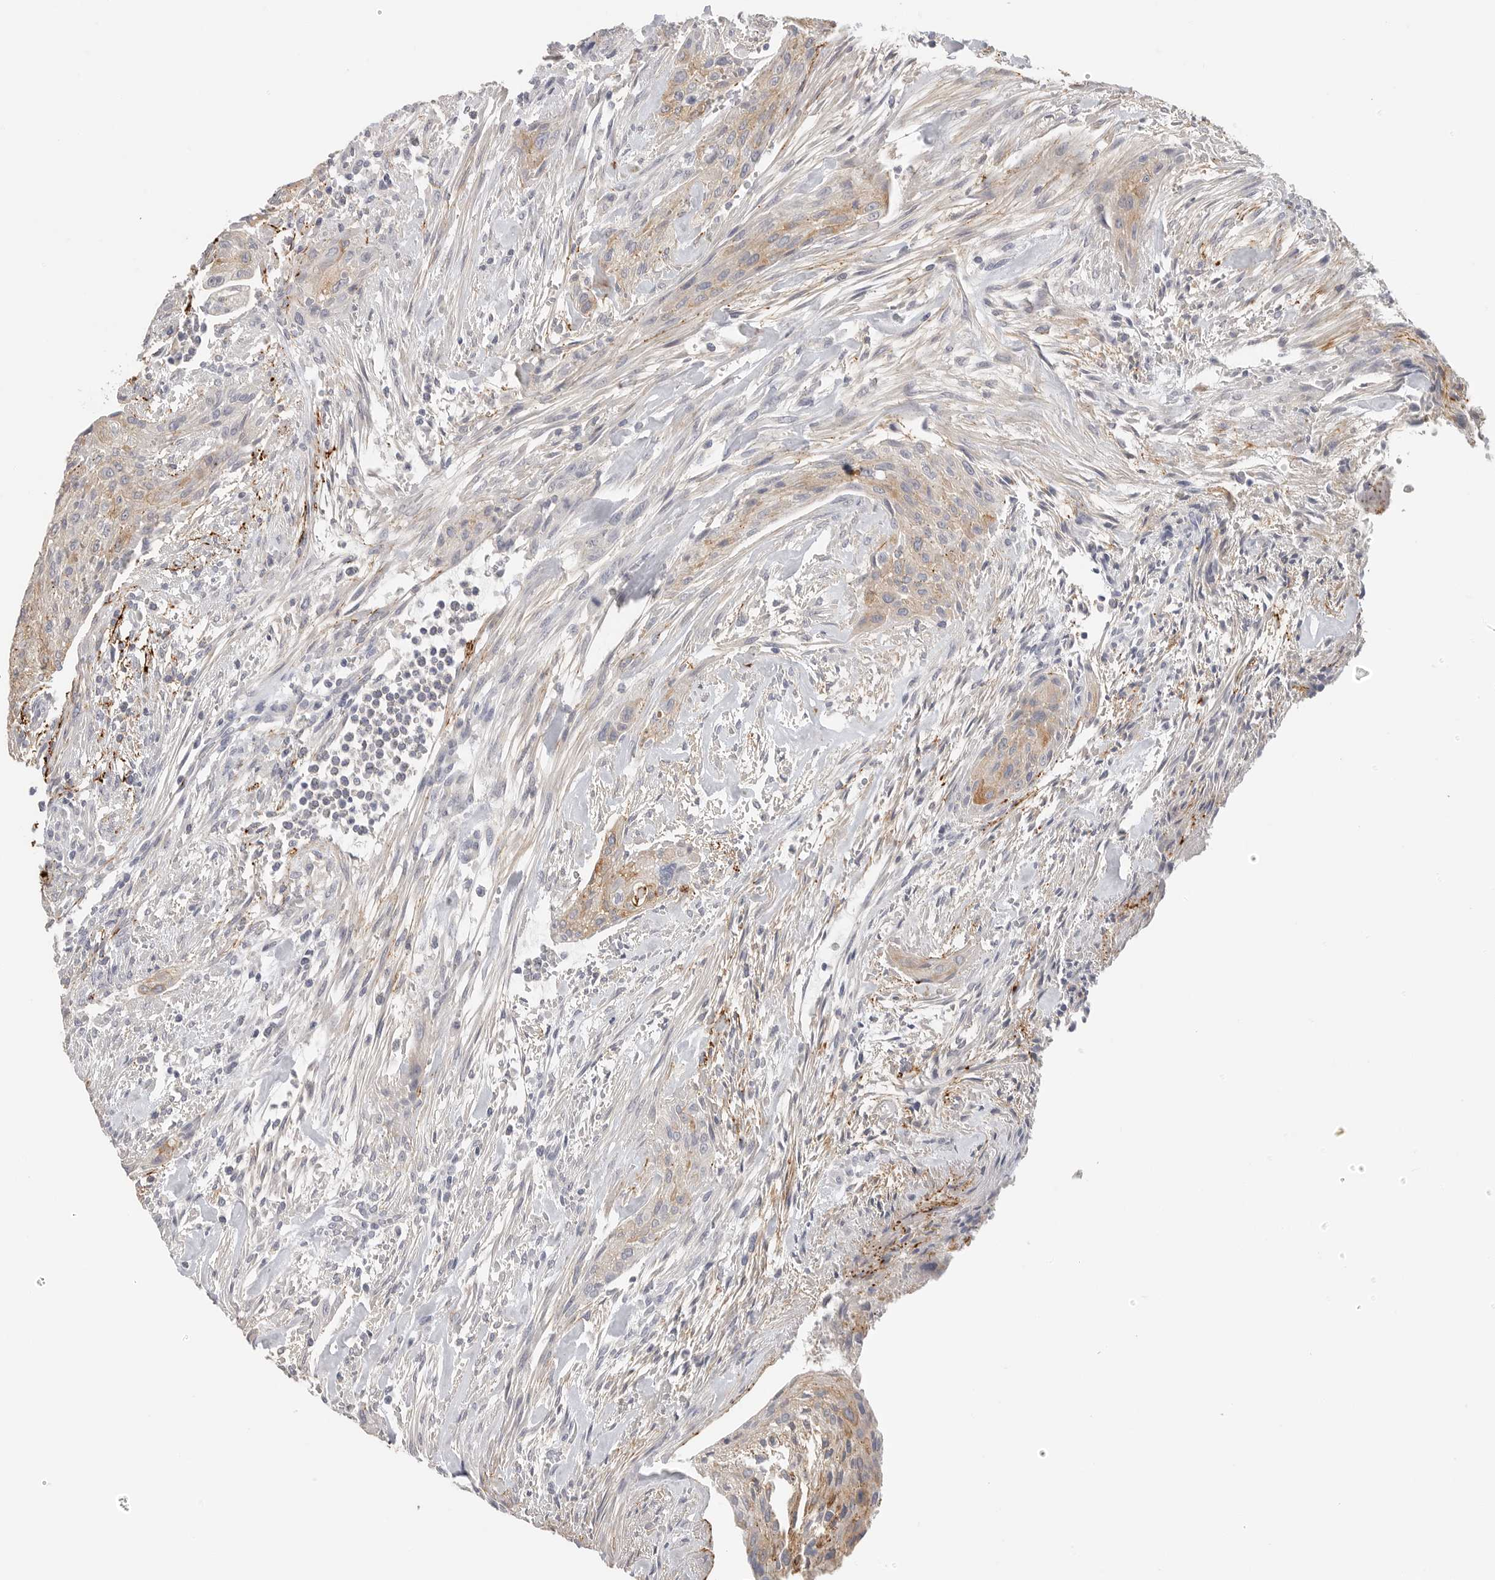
{"staining": {"intensity": "moderate", "quantity": "25%-75%", "location": "cytoplasmic/membranous"}, "tissue": "urothelial cancer", "cell_type": "Tumor cells", "image_type": "cancer", "snomed": [{"axis": "morphology", "description": "Urothelial carcinoma, Low grade"}, {"axis": "morphology", "description": "Urothelial carcinoma, High grade"}, {"axis": "topography", "description": "Urinary bladder"}], "caption": "This is a photomicrograph of IHC staining of low-grade urothelial carcinoma, which shows moderate staining in the cytoplasmic/membranous of tumor cells.", "gene": "FBN2", "patient": {"sex": "male", "age": 35}}